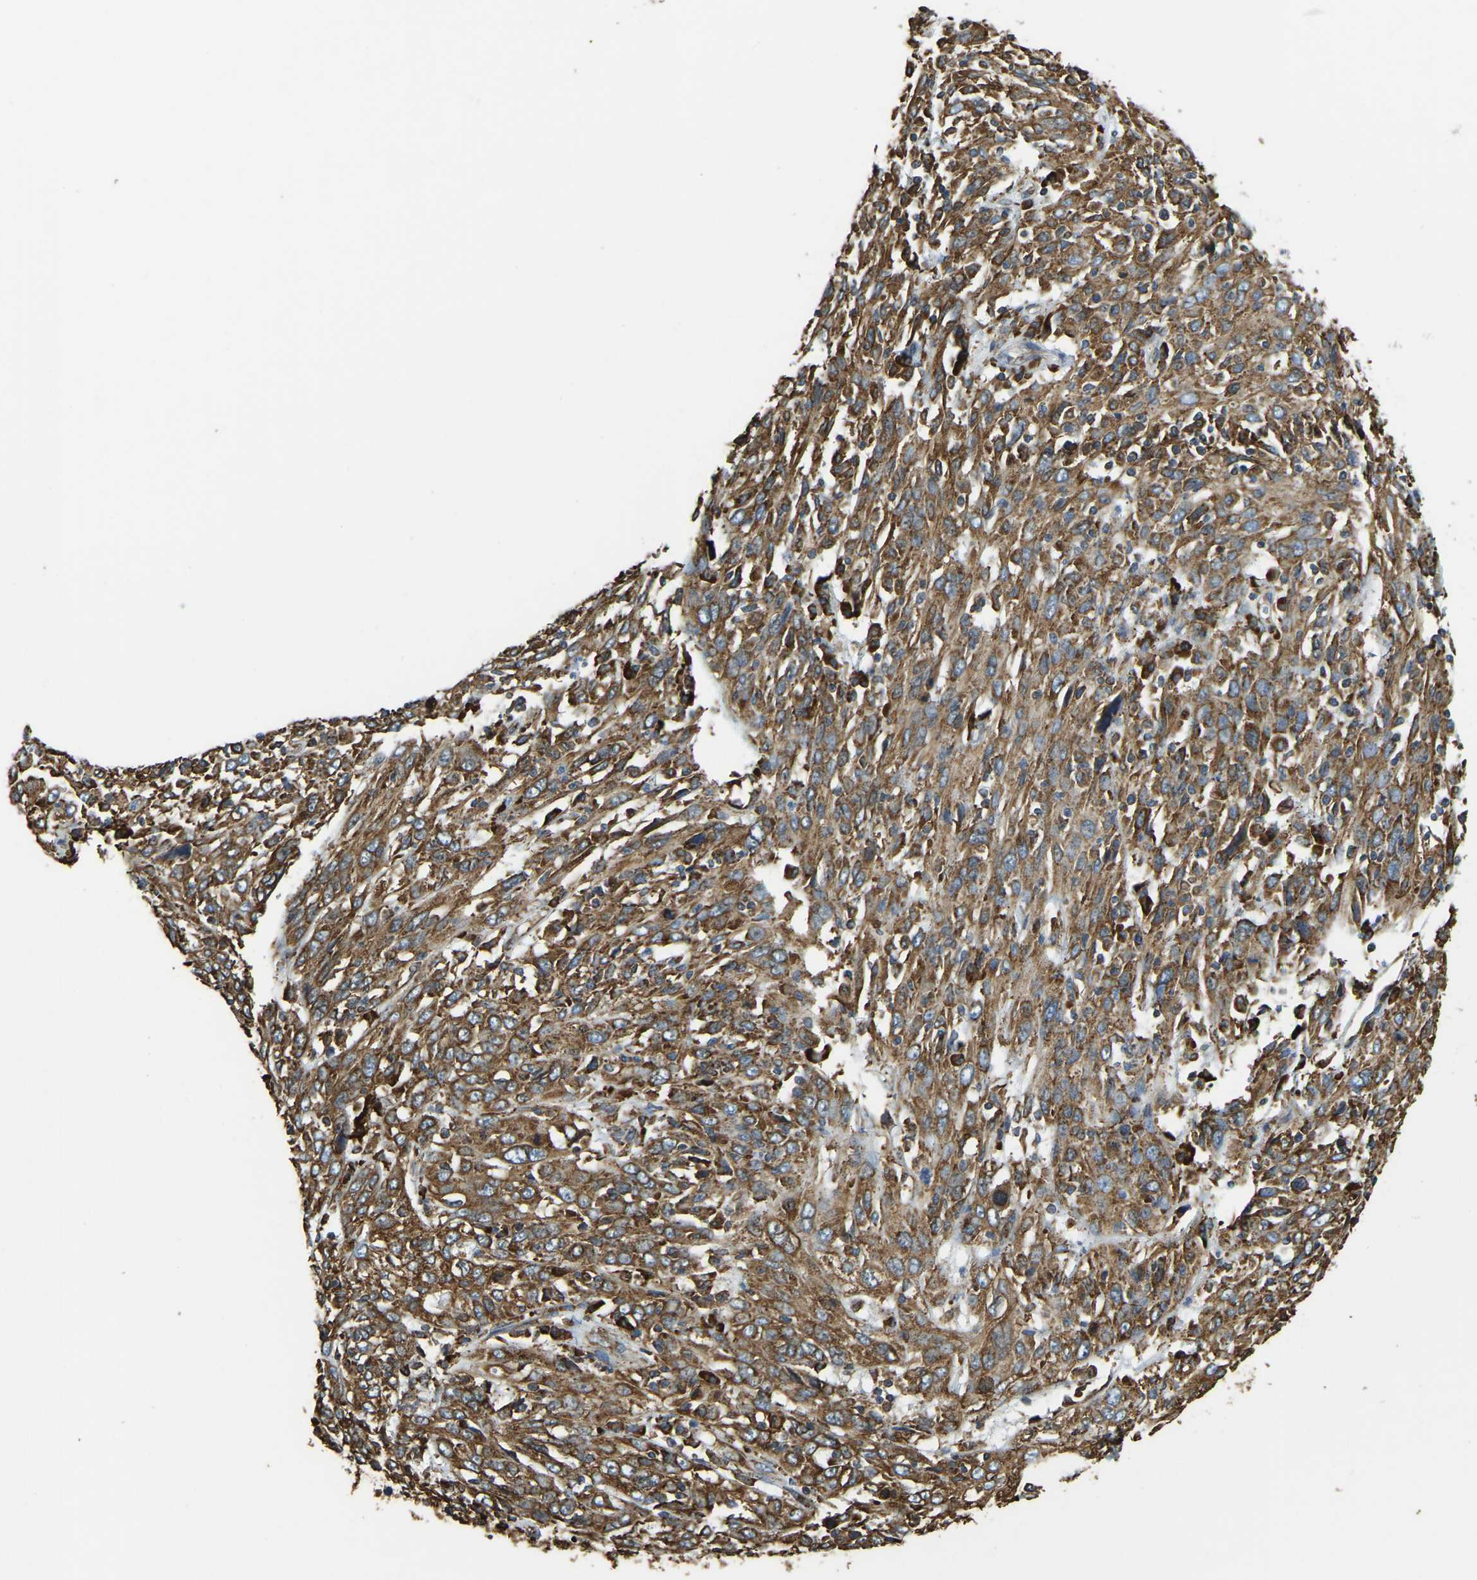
{"staining": {"intensity": "strong", "quantity": ">75%", "location": "cytoplasmic/membranous"}, "tissue": "cervical cancer", "cell_type": "Tumor cells", "image_type": "cancer", "snomed": [{"axis": "morphology", "description": "Squamous cell carcinoma, NOS"}, {"axis": "topography", "description": "Cervix"}], "caption": "Immunohistochemical staining of human cervical squamous cell carcinoma displays high levels of strong cytoplasmic/membranous staining in approximately >75% of tumor cells.", "gene": "RNF115", "patient": {"sex": "female", "age": 46}}